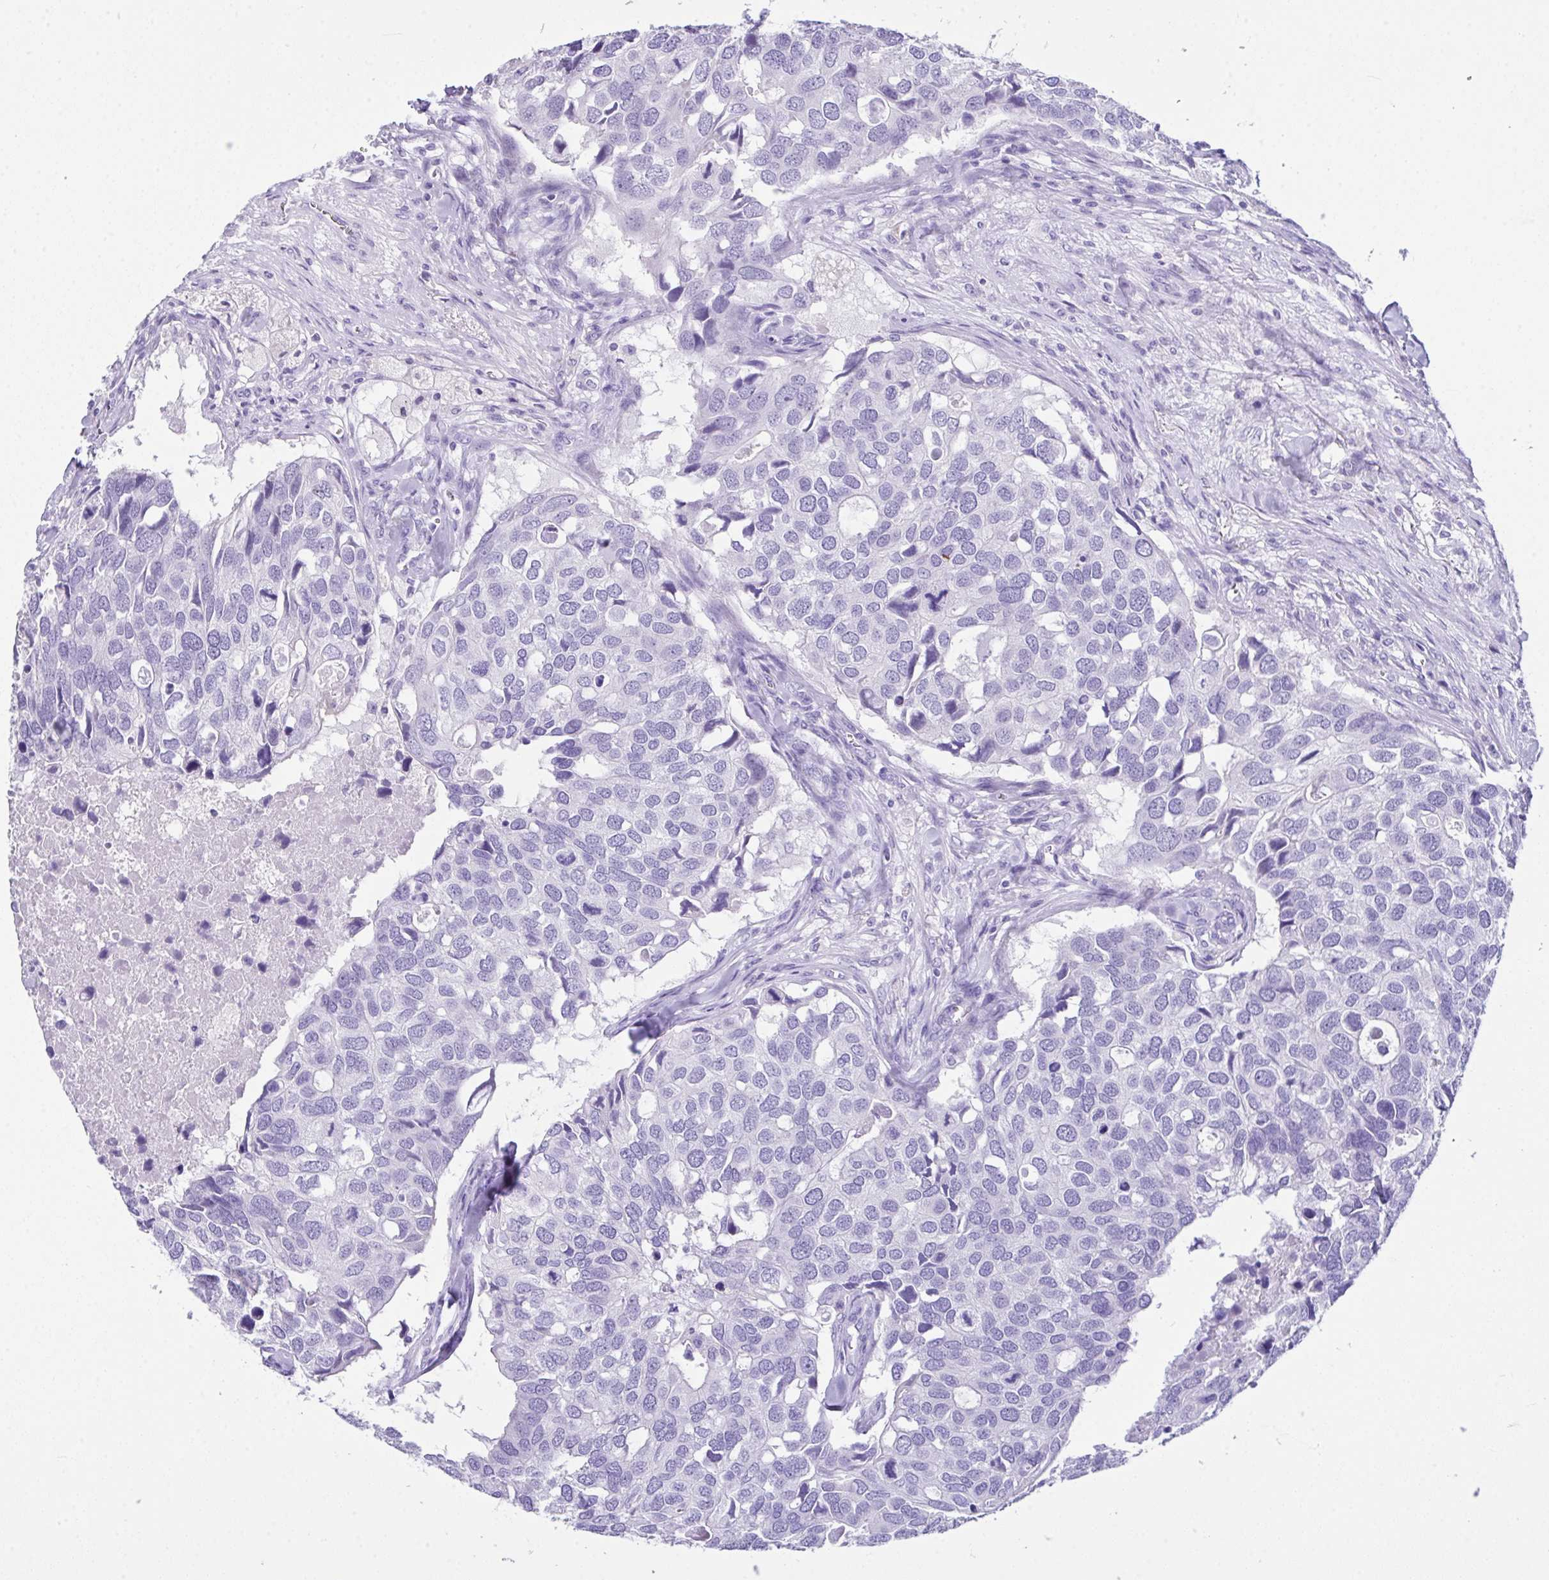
{"staining": {"intensity": "negative", "quantity": "none", "location": "none"}, "tissue": "breast cancer", "cell_type": "Tumor cells", "image_type": "cancer", "snomed": [{"axis": "morphology", "description": "Duct carcinoma"}, {"axis": "topography", "description": "Breast"}], "caption": "DAB (3,3'-diaminobenzidine) immunohistochemical staining of breast cancer (invasive ductal carcinoma) displays no significant expression in tumor cells.", "gene": "LGALS4", "patient": {"sex": "female", "age": 83}}